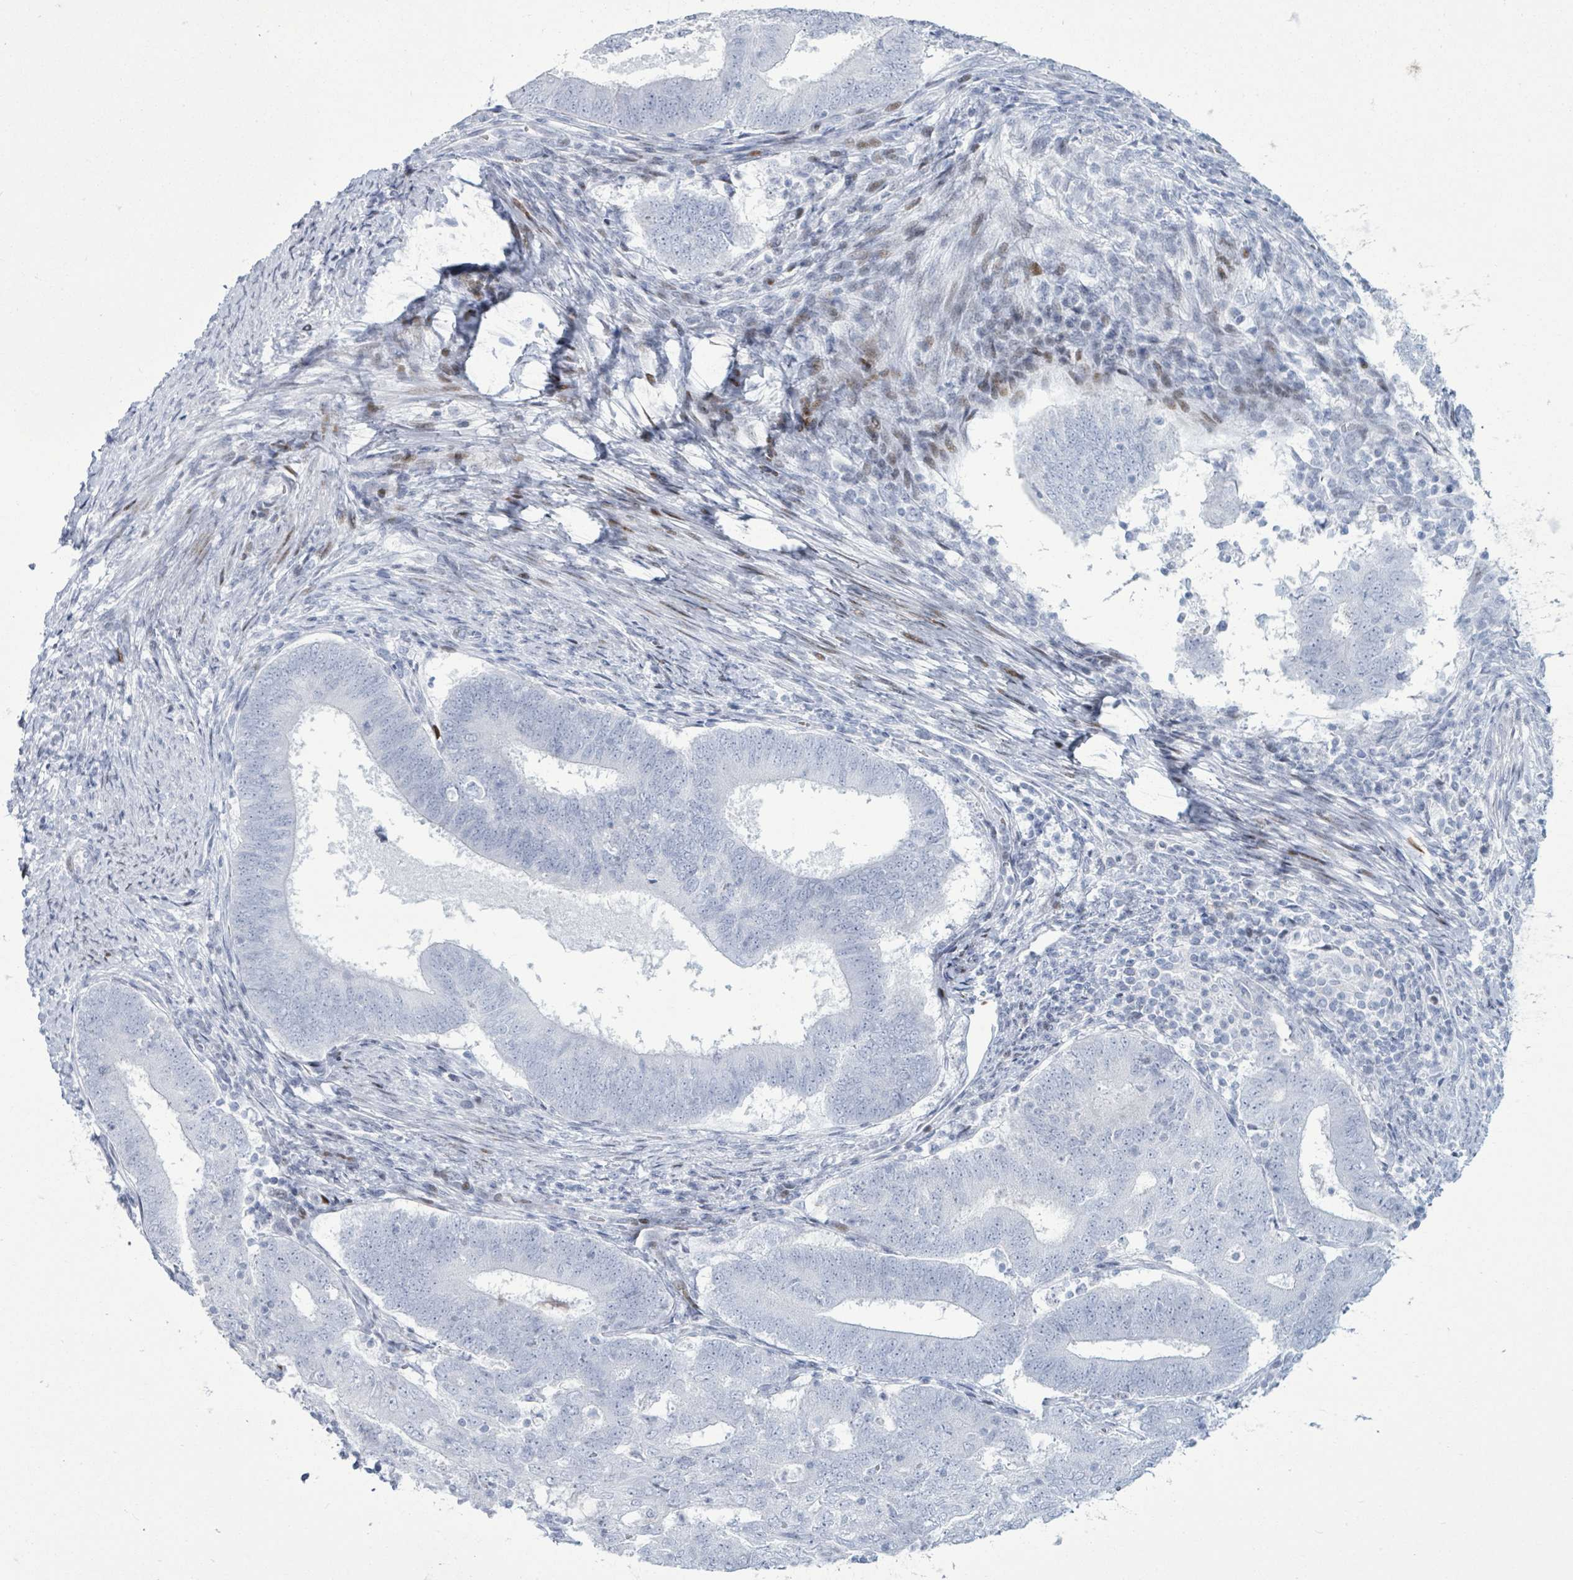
{"staining": {"intensity": "negative", "quantity": "none", "location": "none"}, "tissue": "endometrial cancer", "cell_type": "Tumor cells", "image_type": "cancer", "snomed": [{"axis": "morphology", "description": "Adenocarcinoma, NOS"}, {"axis": "topography", "description": "Endometrium"}], "caption": "Immunohistochemistry (IHC) micrograph of neoplastic tissue: endometrial cancer stained with DAB displays no significant protein expression in tumor cells.", "gene": "MALL", "patient": {"sex": "female", "age": 70}}